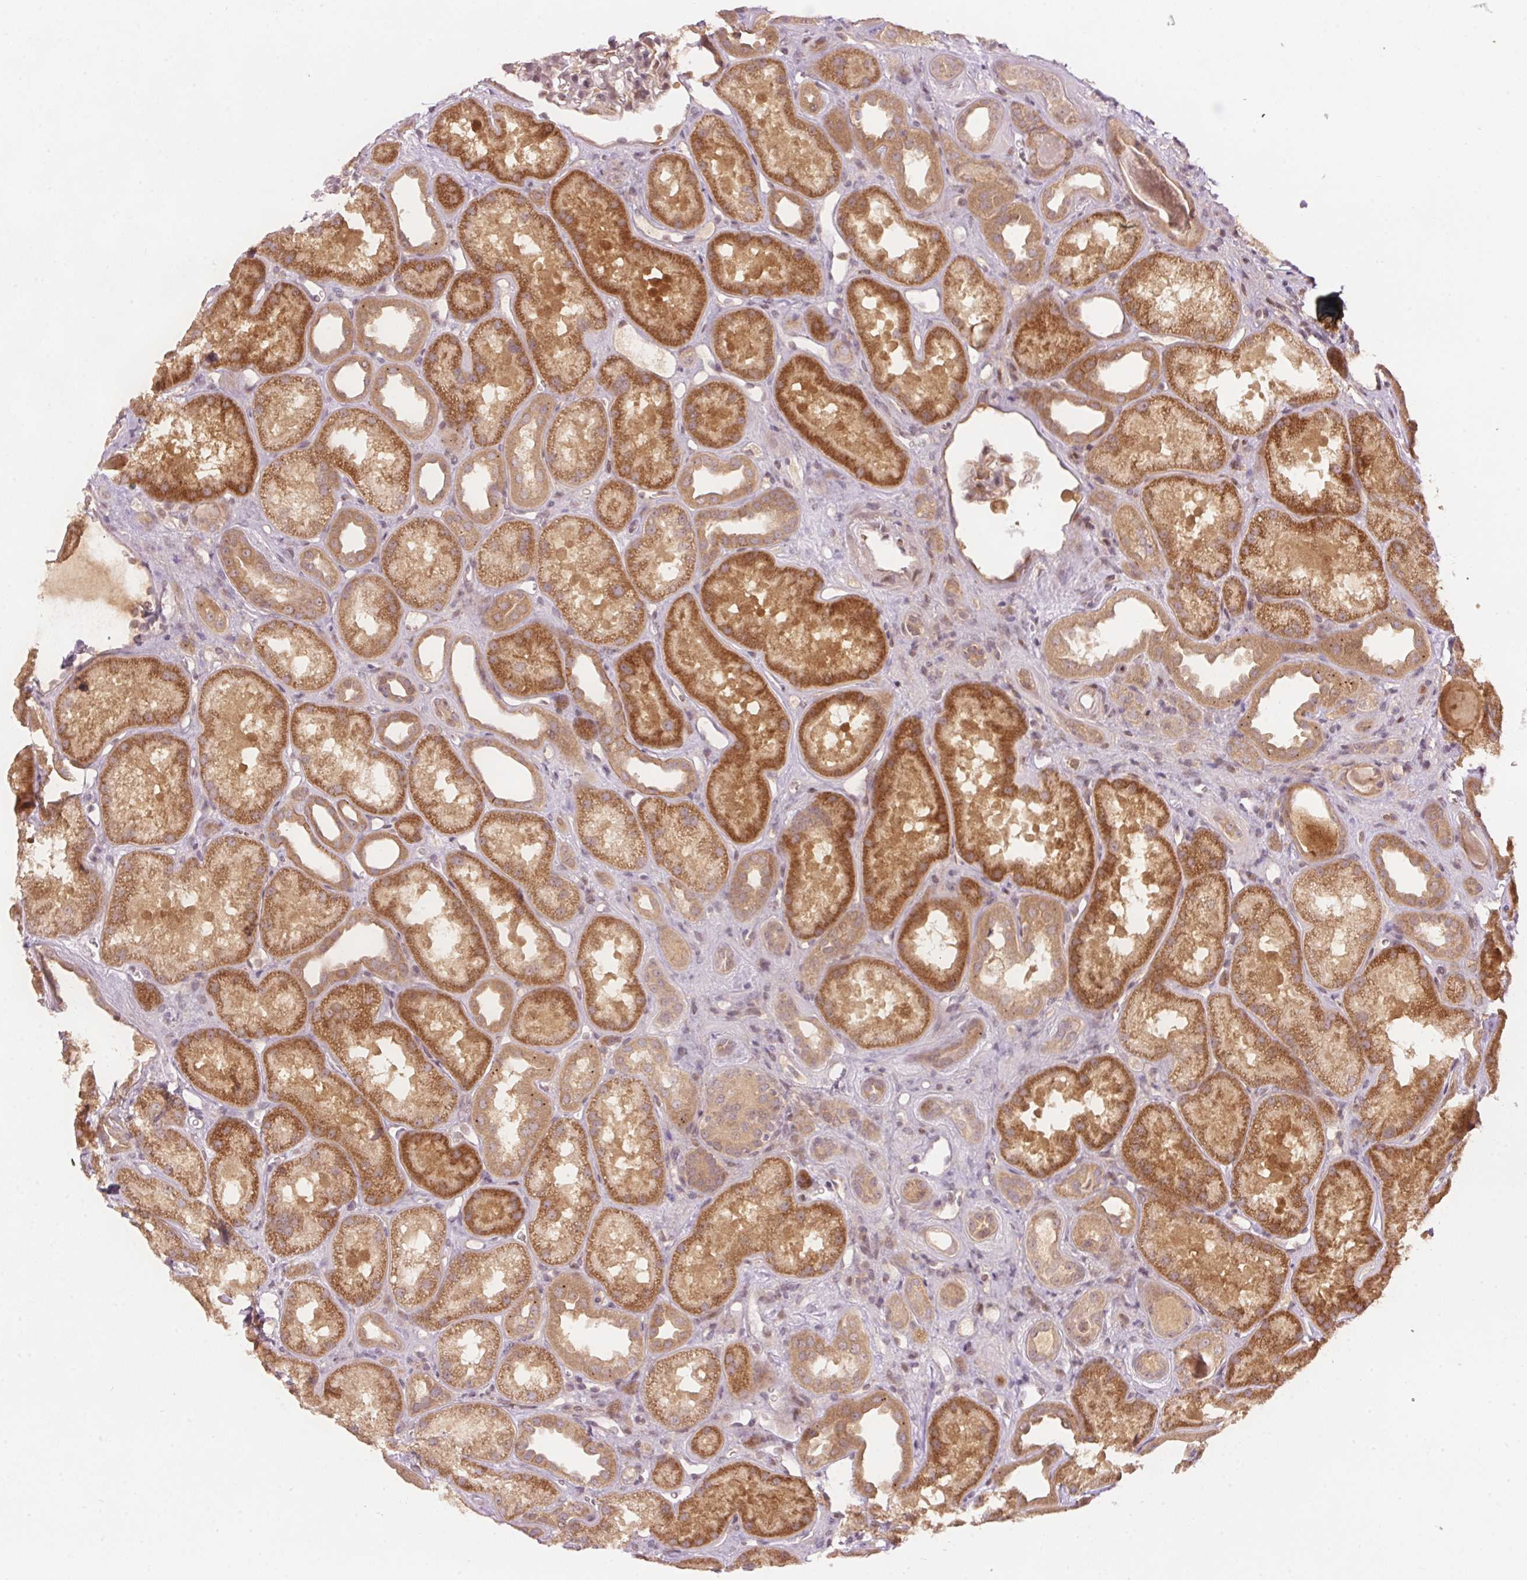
{"staining": {"intensity": "negative", "quantity": "none", "location": "none"}, "tissue": "kidney", "cell_type": "Cells in glomeruli", "image_type": "normal", "snomed": [{"axis": "morphology", "description": "Normal tissue, NOS"}, {"axis": "topography", "description": "Kidney"}], "caption": "This is an immunohistochemistry (IHC) image of benign human kidney. There is no positivity in cells in glomeruli.", "gene": "PCDHB1", "patient": {"sex": "male", "age": 61}}